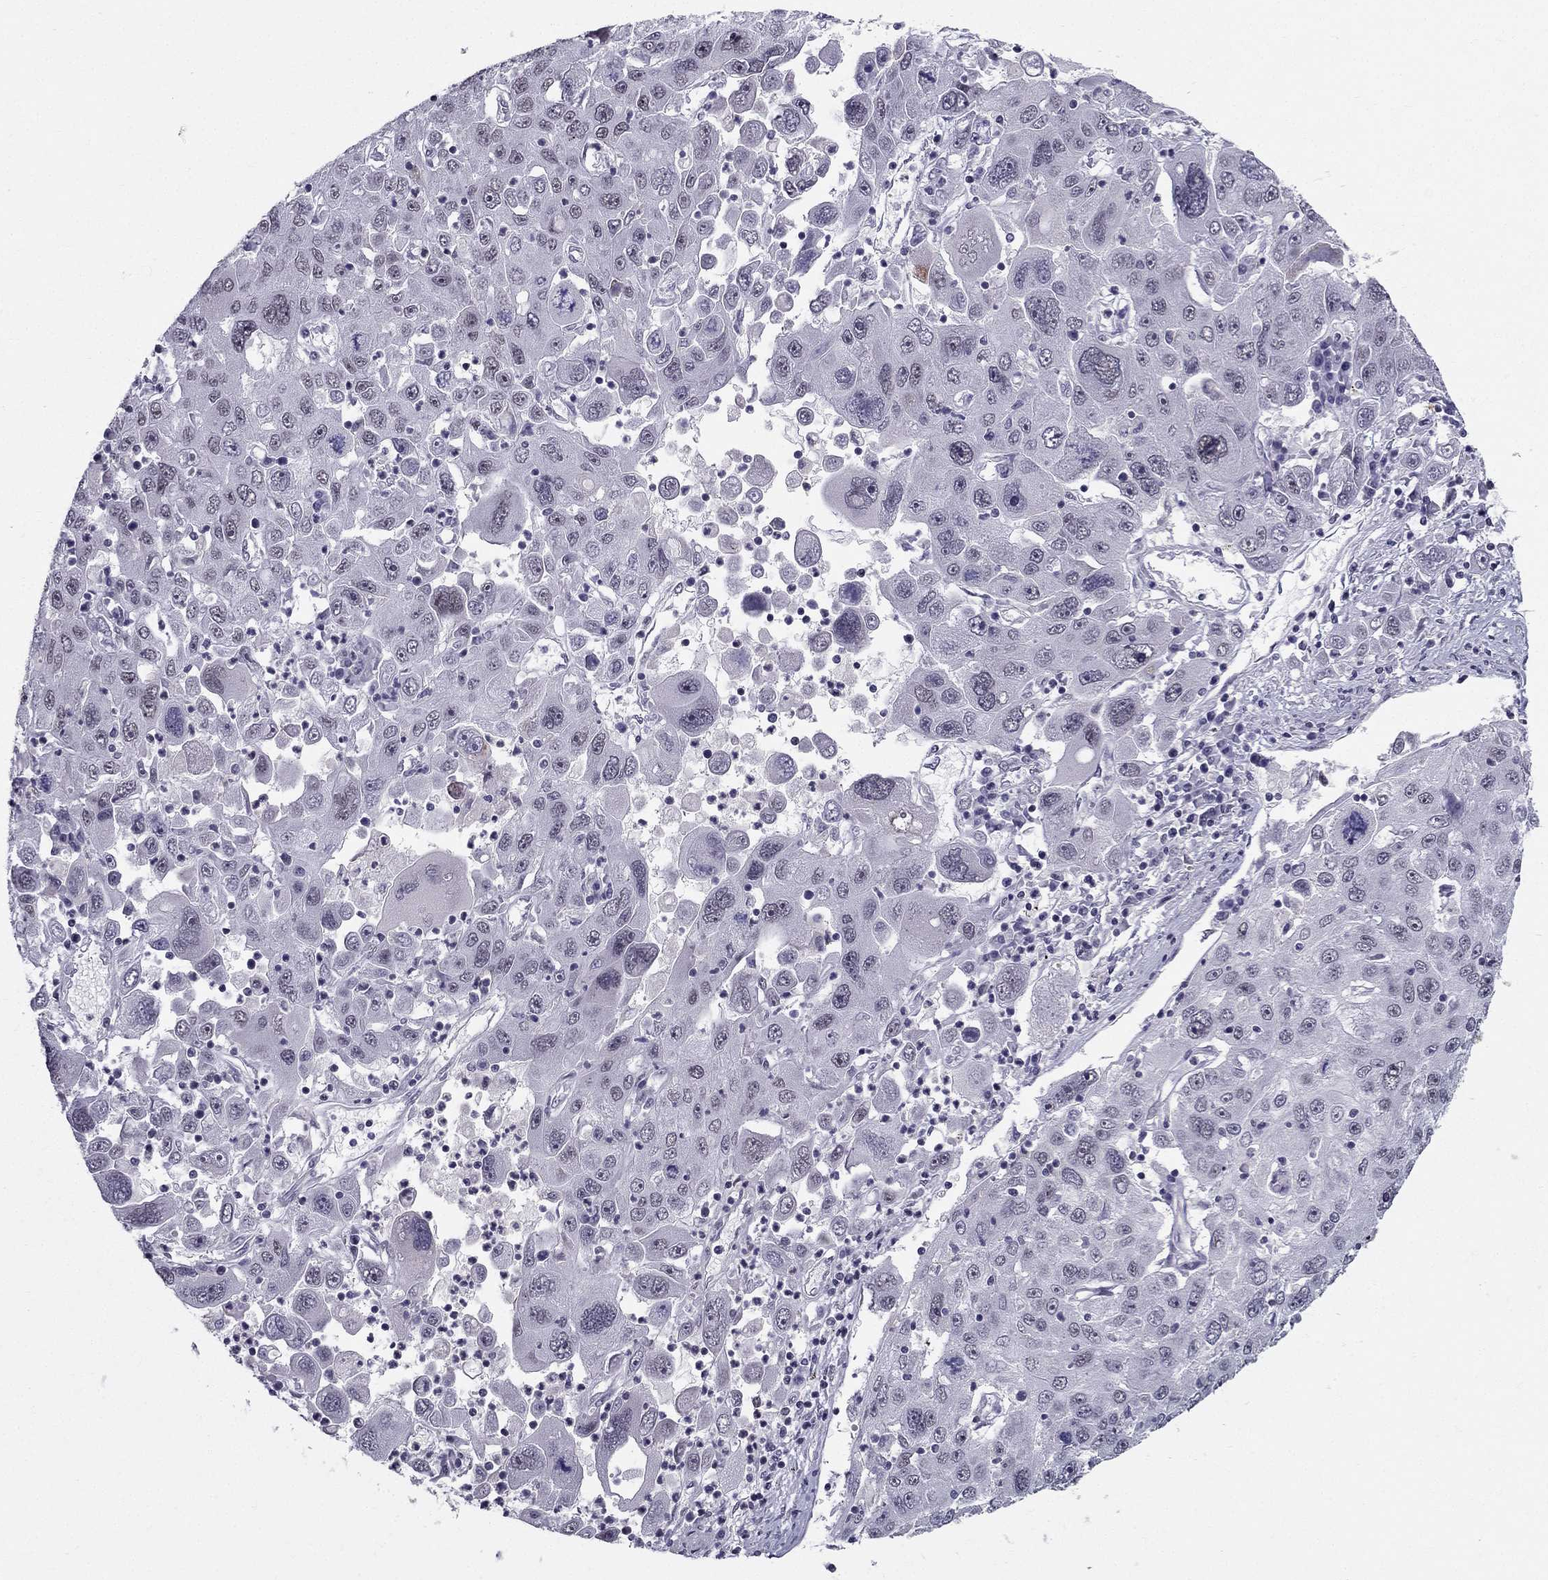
{"staining": {"intensity": "negative", "quantity": "none", "location": "none"}, "tissue": "stomach cancer", "cell_type": "Tumor cells", "image_type": "cancer", "snomed": [{"axis": "morphology", "description": "Adenocarcinoma, NOS"}, {"axis": "topography", "description": "Stomach"}], "caption": "The histopathology image demonstrates no staining of tumor cells in stomach cancer. (IHC, brightfield microscopy, high magnification).", "gene": "RPRD2", "patient": {"sex": "male", "age": 56}}